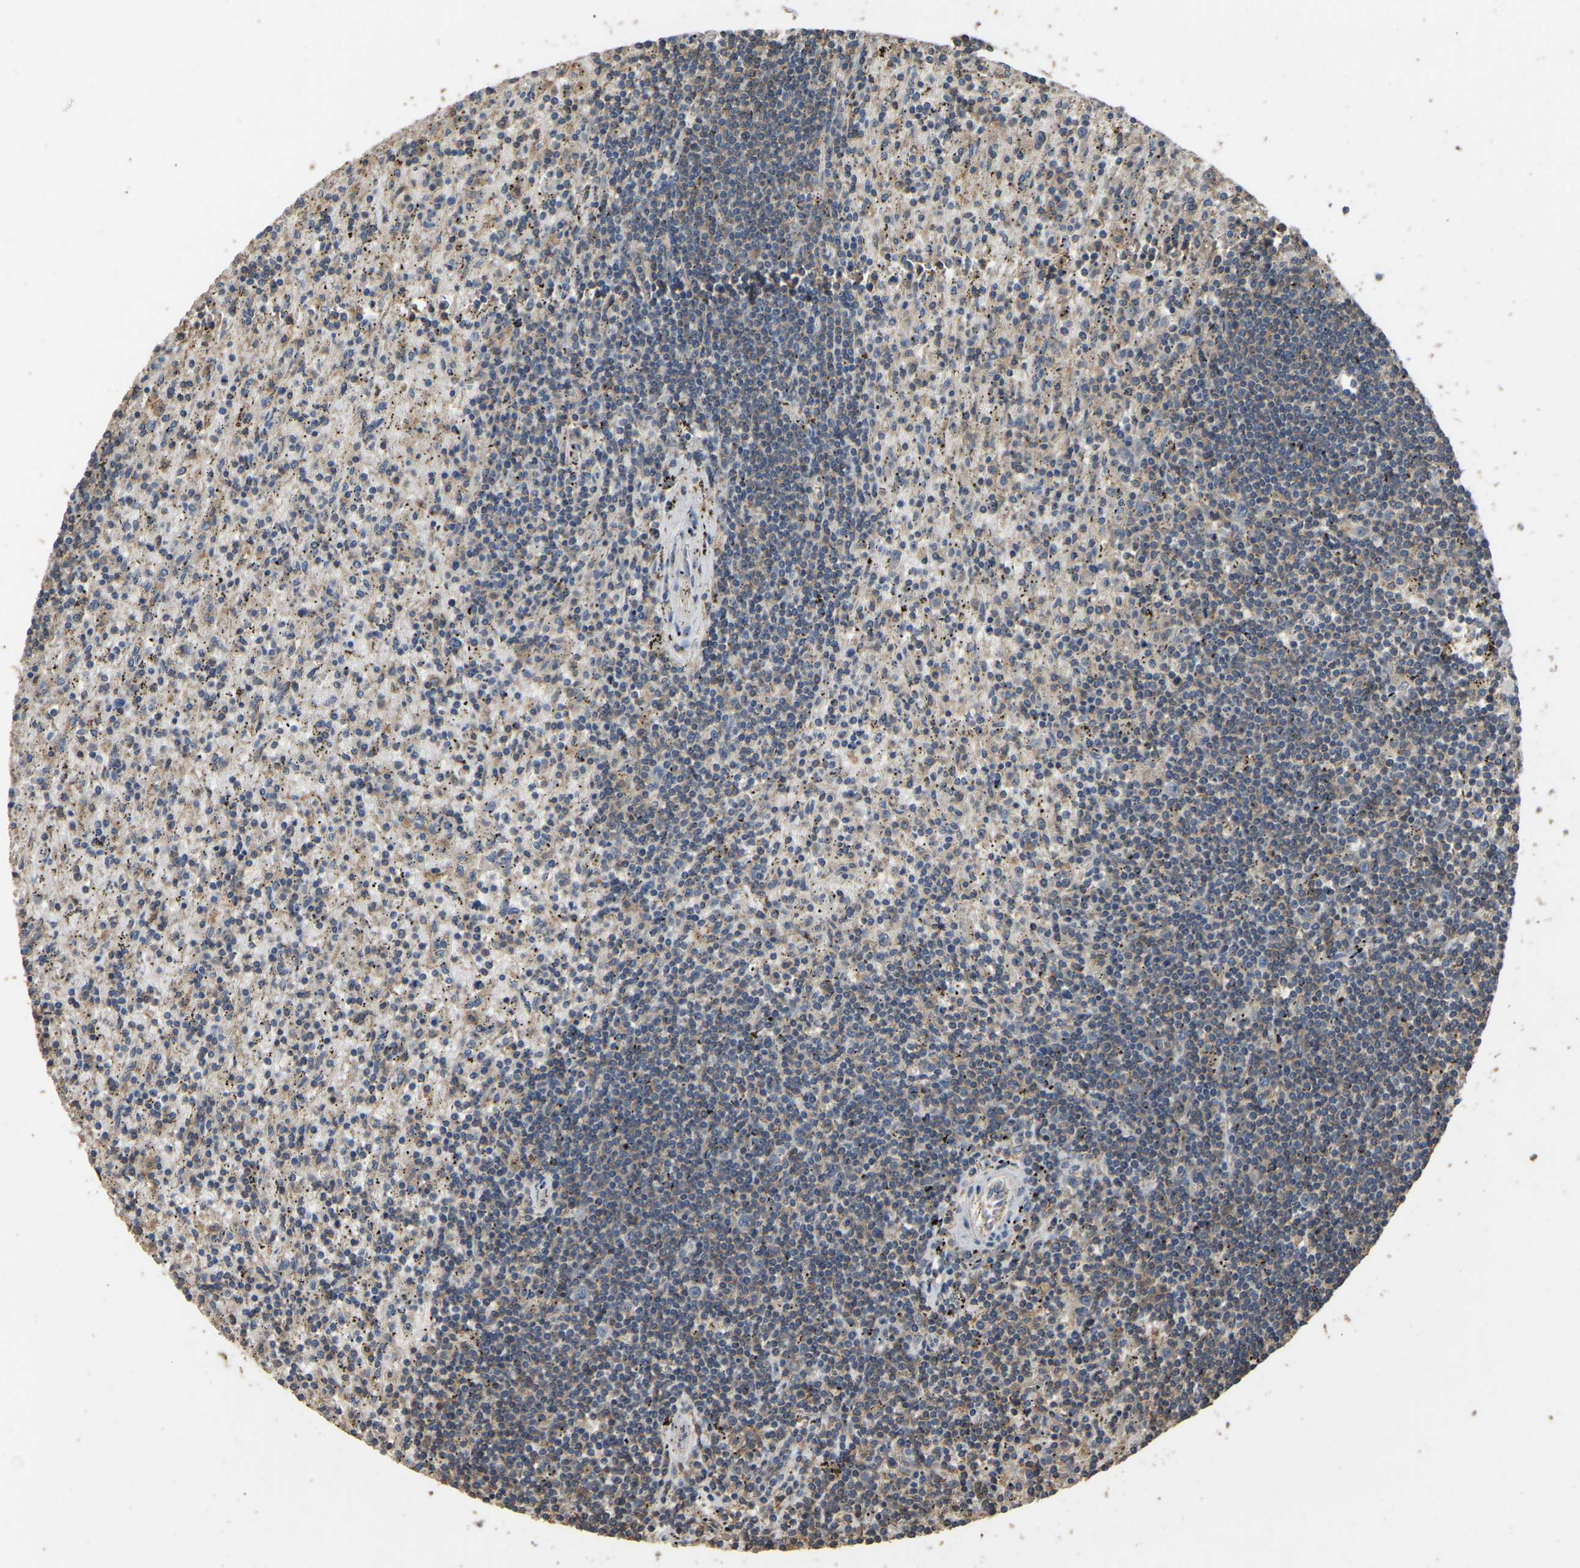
{"staining": {"intensity": "weak", "quantity": ">75%", "location": "cytoplasmic/membranous"}, "tissue": "lymphoma", "cell_type": "Tumor cells", "image_type": "cancer", "snomed": [{"axis": "morphology", "description": "Malignant lymphoma, non-Hodgkin's type, Low grade"}, {"axis": "topography", "description": "Spleen"}], "caption": "Human low-grade malignant lymphoma, non-Hodgkin's type stained with a brown dye displays weak cytoplasmic/membranous positive staining in approximately >75% of tumor cells.", "gene": "FHIT", "patient": {"sex": "male", "age": 76}}